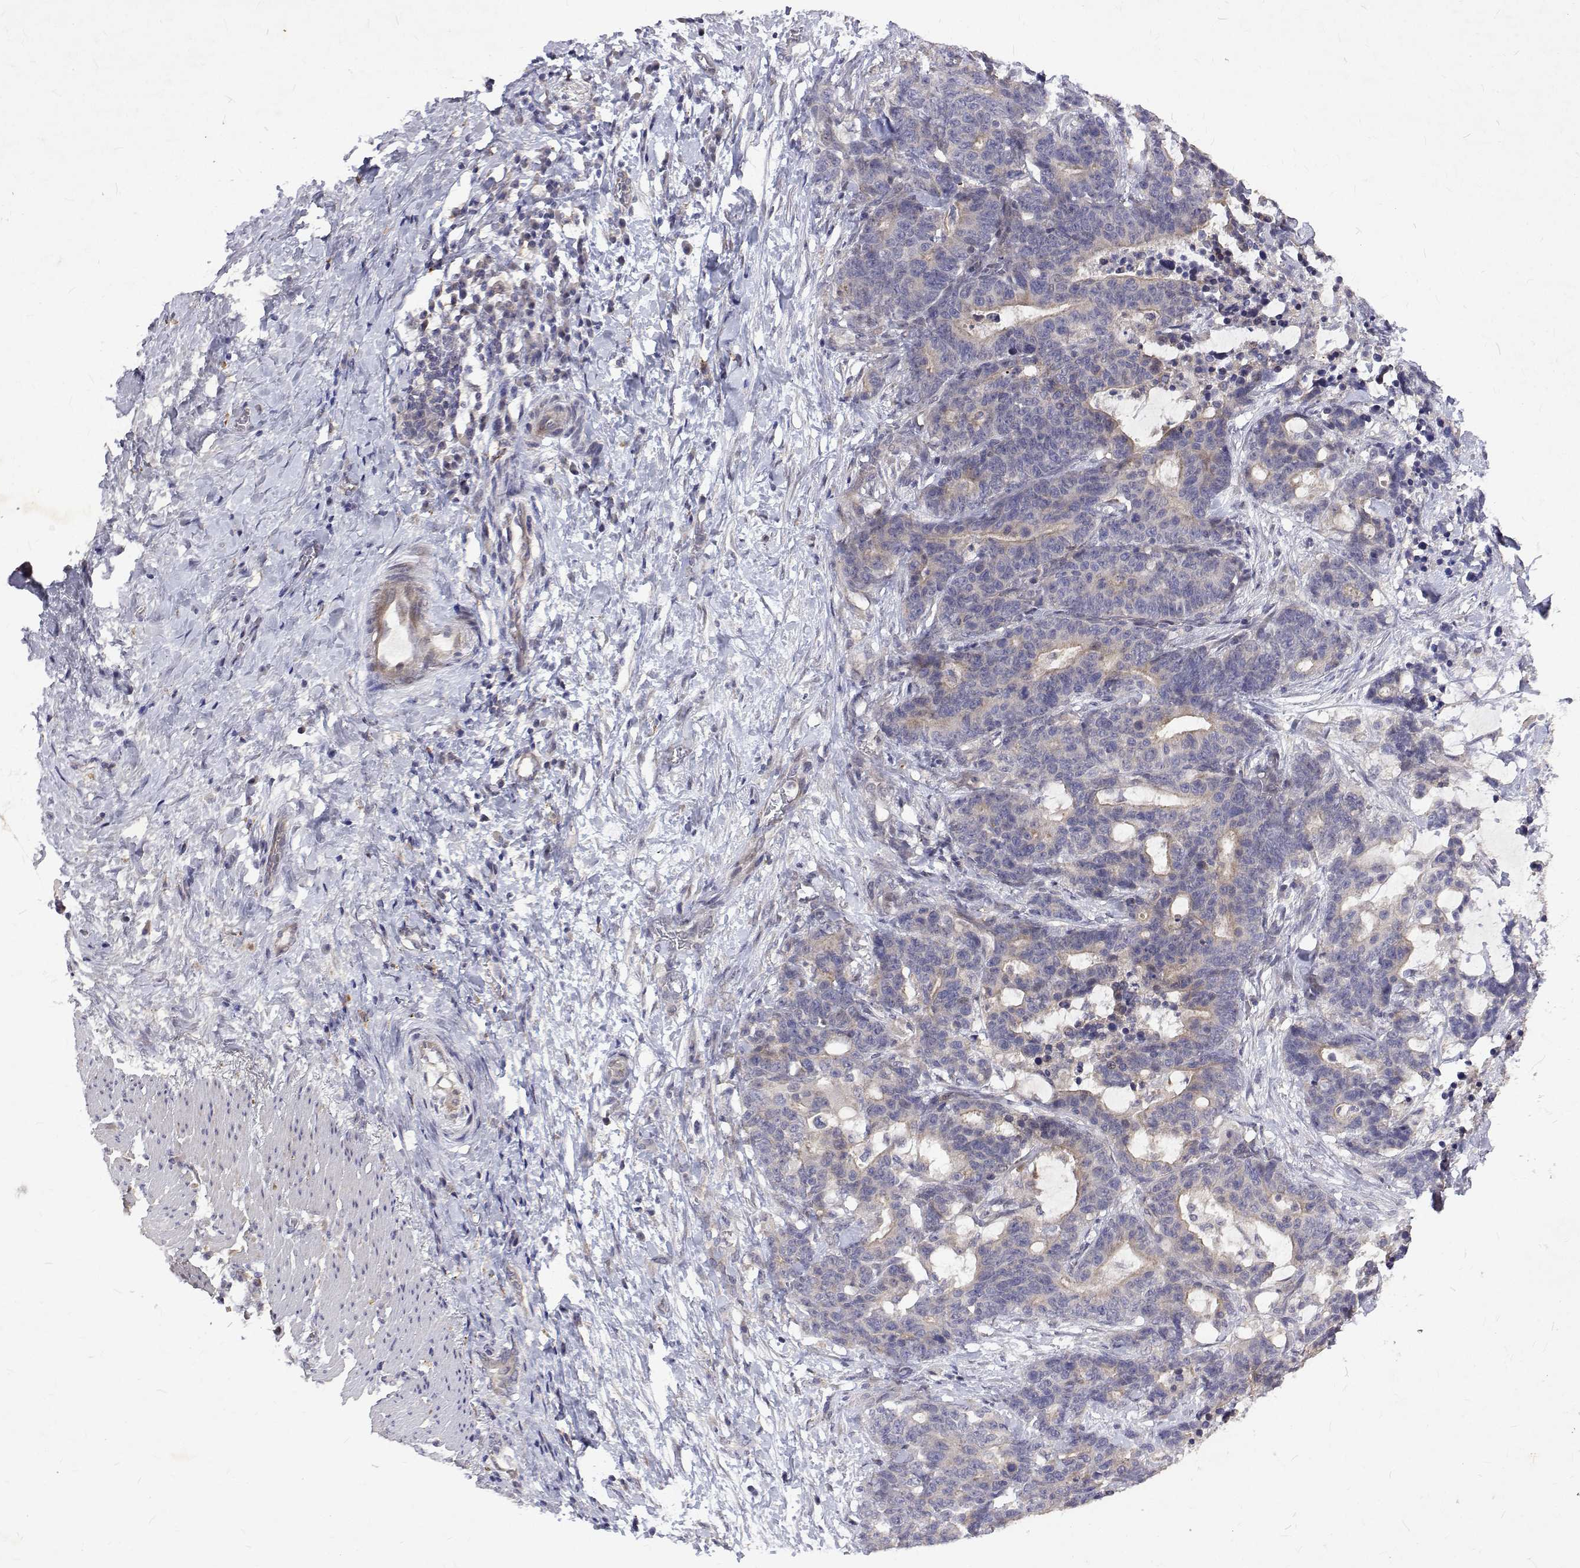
{"staining": {"intensity": "weak", "quantity": "<25%", "location": "cytoplasmic/membranous"}, "tissue": "stomach cancer", "cell_type": "Tumor cells", "image_type": "cancer", "snomed": [{"axis": "morphology", "description": "Normal tissue, NOS"}, {"axis": "morphology", "description": "Adenocarcinoma, NOS"}, {"axis": "topography", "description": "Stomach"}], "caption": "A micrograph of adenocarcinoma (stomach) stained for a protein reveals no brown staining in tumor cells. (IHC, brightfield microscopy, high magnification).", "gene": "ALKBH8", "patient": {"sex": "female", "age": 64}}